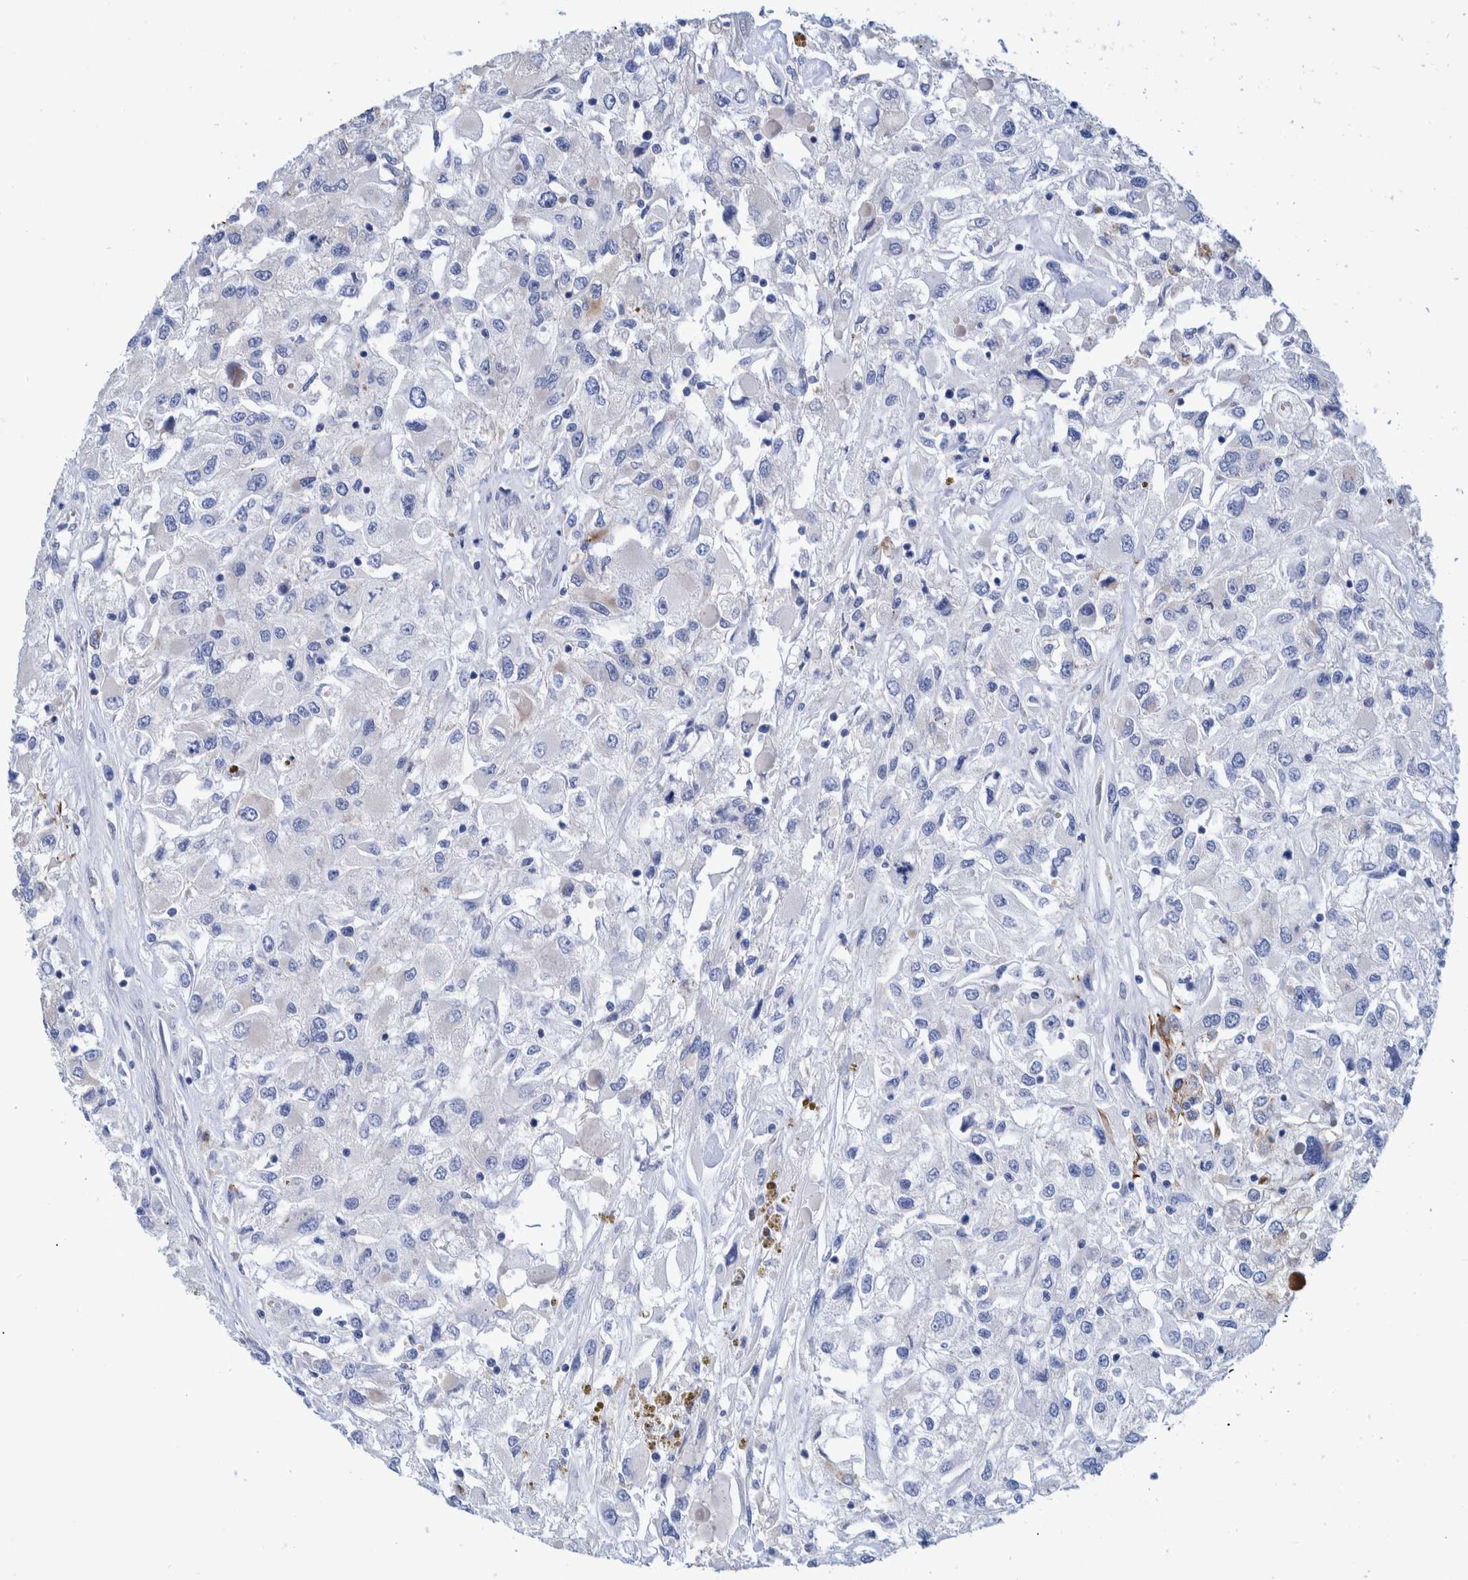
{"staining": {"intensity": "negative", "quantity": "none", "location": "none"}, "tissue": "renal cancer", "cell_type": "Tumor cells", "image_type": "cancer", "snomed": [{"axis": "morphology", "description": "Adenocarcinoma, NOS"}, {"axis": "topography", "description": "Kidney"}], "caption": "Tumor cells show no significant protein positivity in renal cancer (adenocarcinoma). The staining was performed using DAB to visualize the protein expression in brown, while the nuclei were stained in blue with hematoxylin (Magnification: 20x).", "gene": "MKS1", "patient": {"sex": "female", "age": 52}}